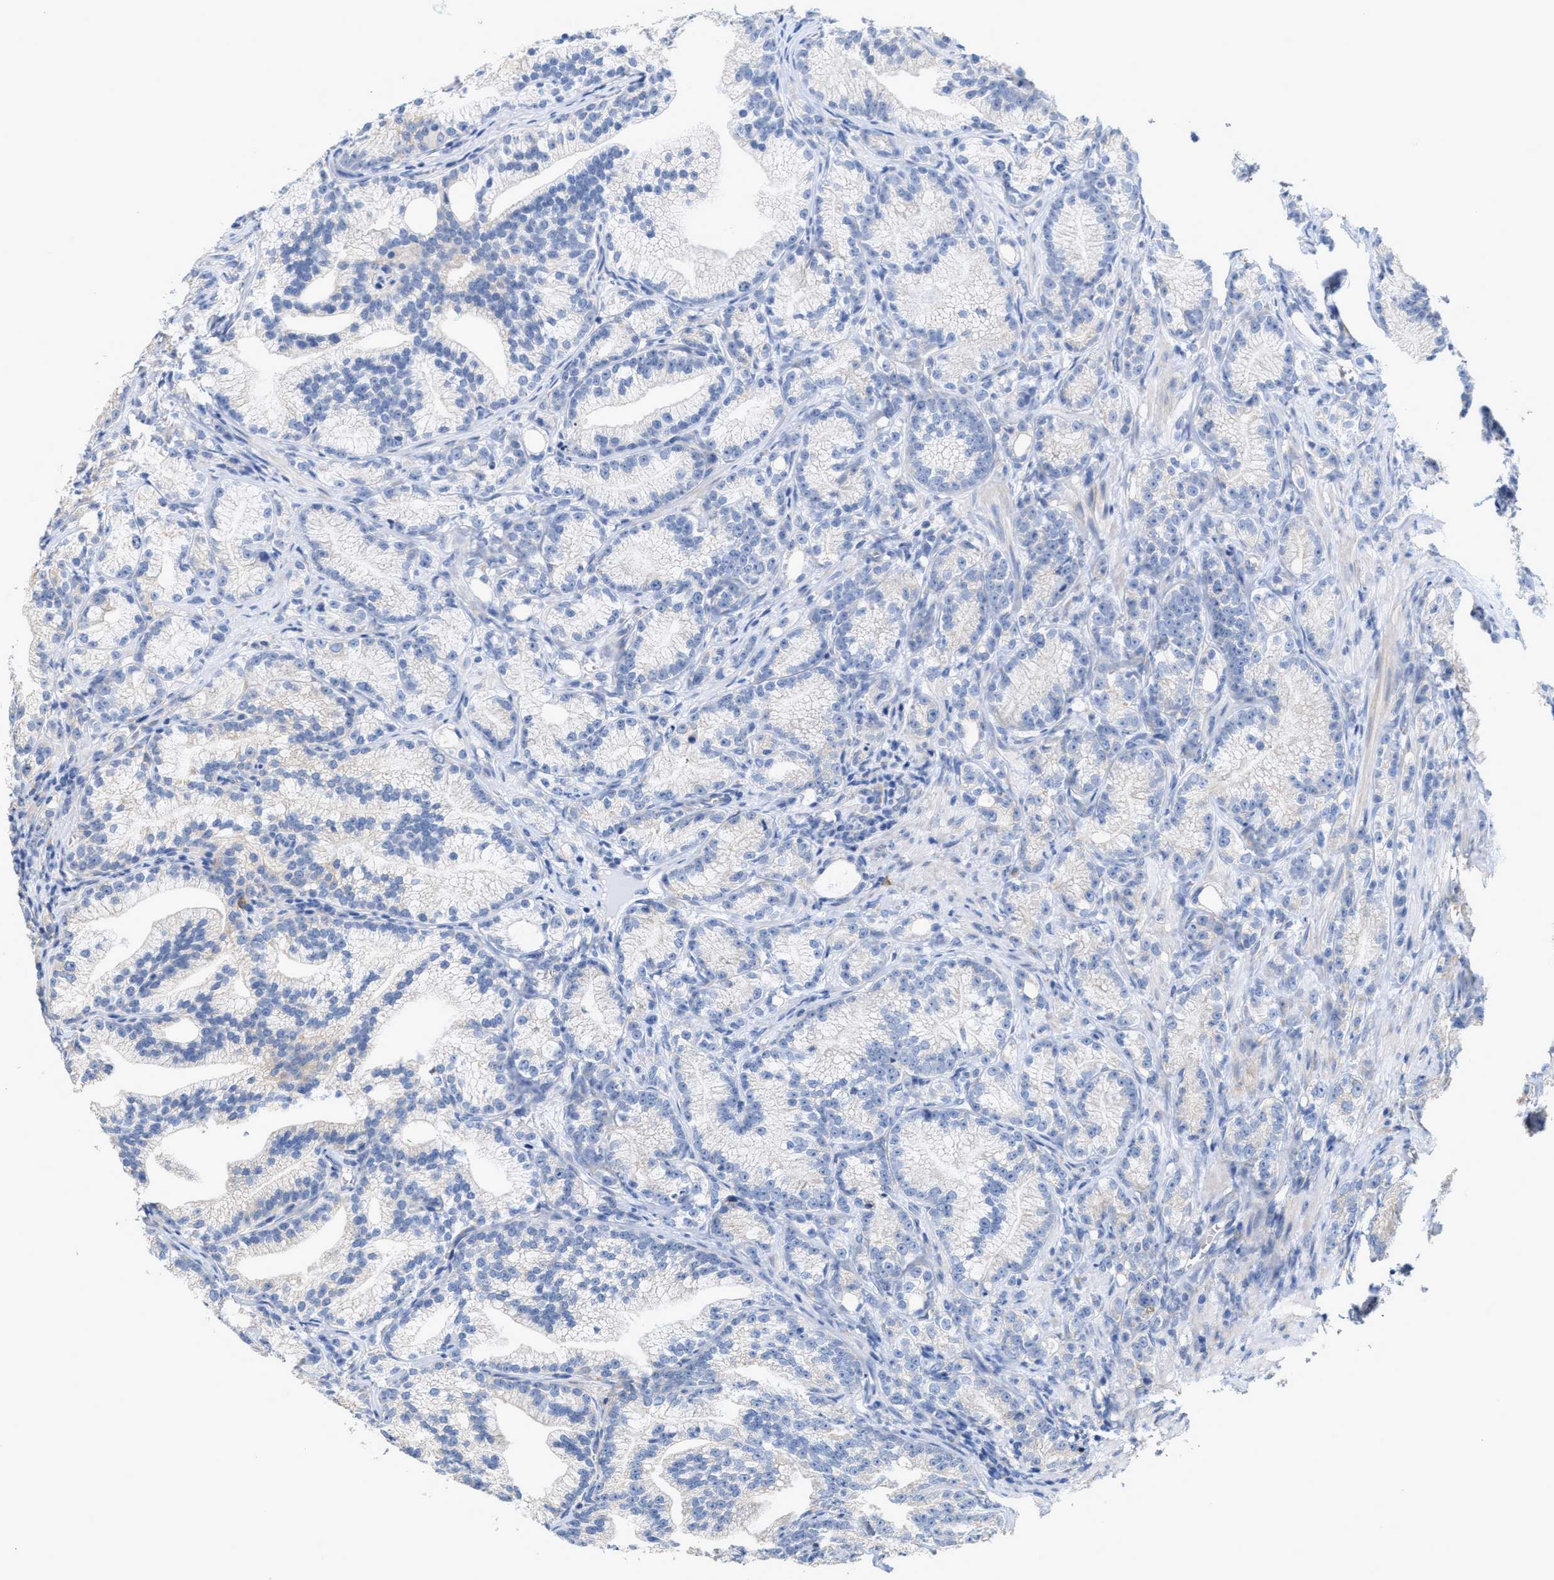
{"staining": {"intensity": "negative", "quantity": "none", "location": "none"}, "tissue": "prostate cancer", "cell_type": "Tumor cells", "image_type": "cancer", "snomed": [{"axis": "morphology", "description": "Adenocarcinoma, Low grade"}, {"axis": "topography", "description": "Prostate"}], "caption": "Tumor cells are negative for protein expression in human prostate adenocarcinoma (low-grade).", "gene": "RYR2", "patient": {"sex": "male", "age": 89}}